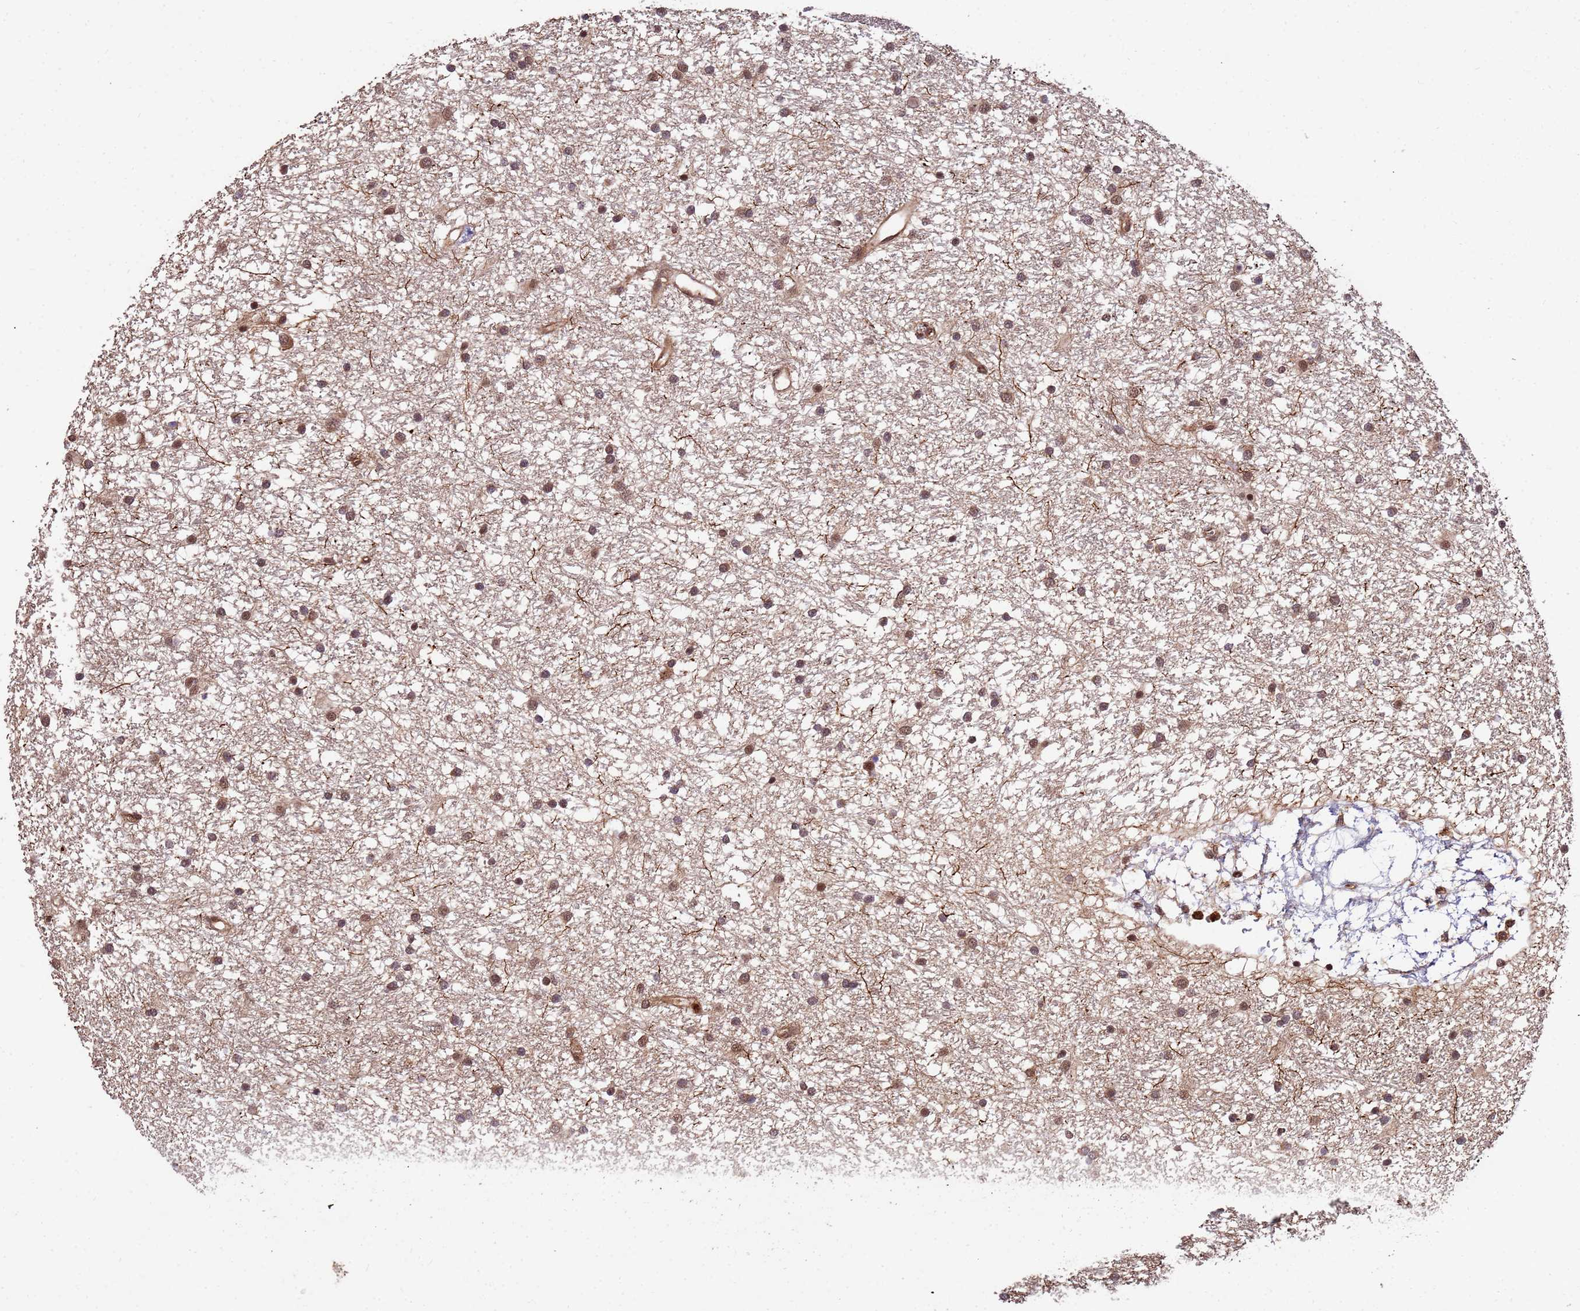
{"staining": {"intensity": "moderate", "quantity": ">75%", "location": "cytoplasmic/membranous,nuclear"}, "tissue": "glioma", "cell_type": "Tumor cells", "image_type": "cancer", "snomed": [{"axis": "morphology", "description": "Glioma, malignant, High grade"}, {"axis": "topography", "description": "Brain"}], "caption": "Protein expression analysis of human glioma reveals moderate cytoplasmic/membranous and nuclear staining in approximately >75% of tumor cells.", "gene": "ZNF619", "patient": {"sex": "male", "age": 77}}